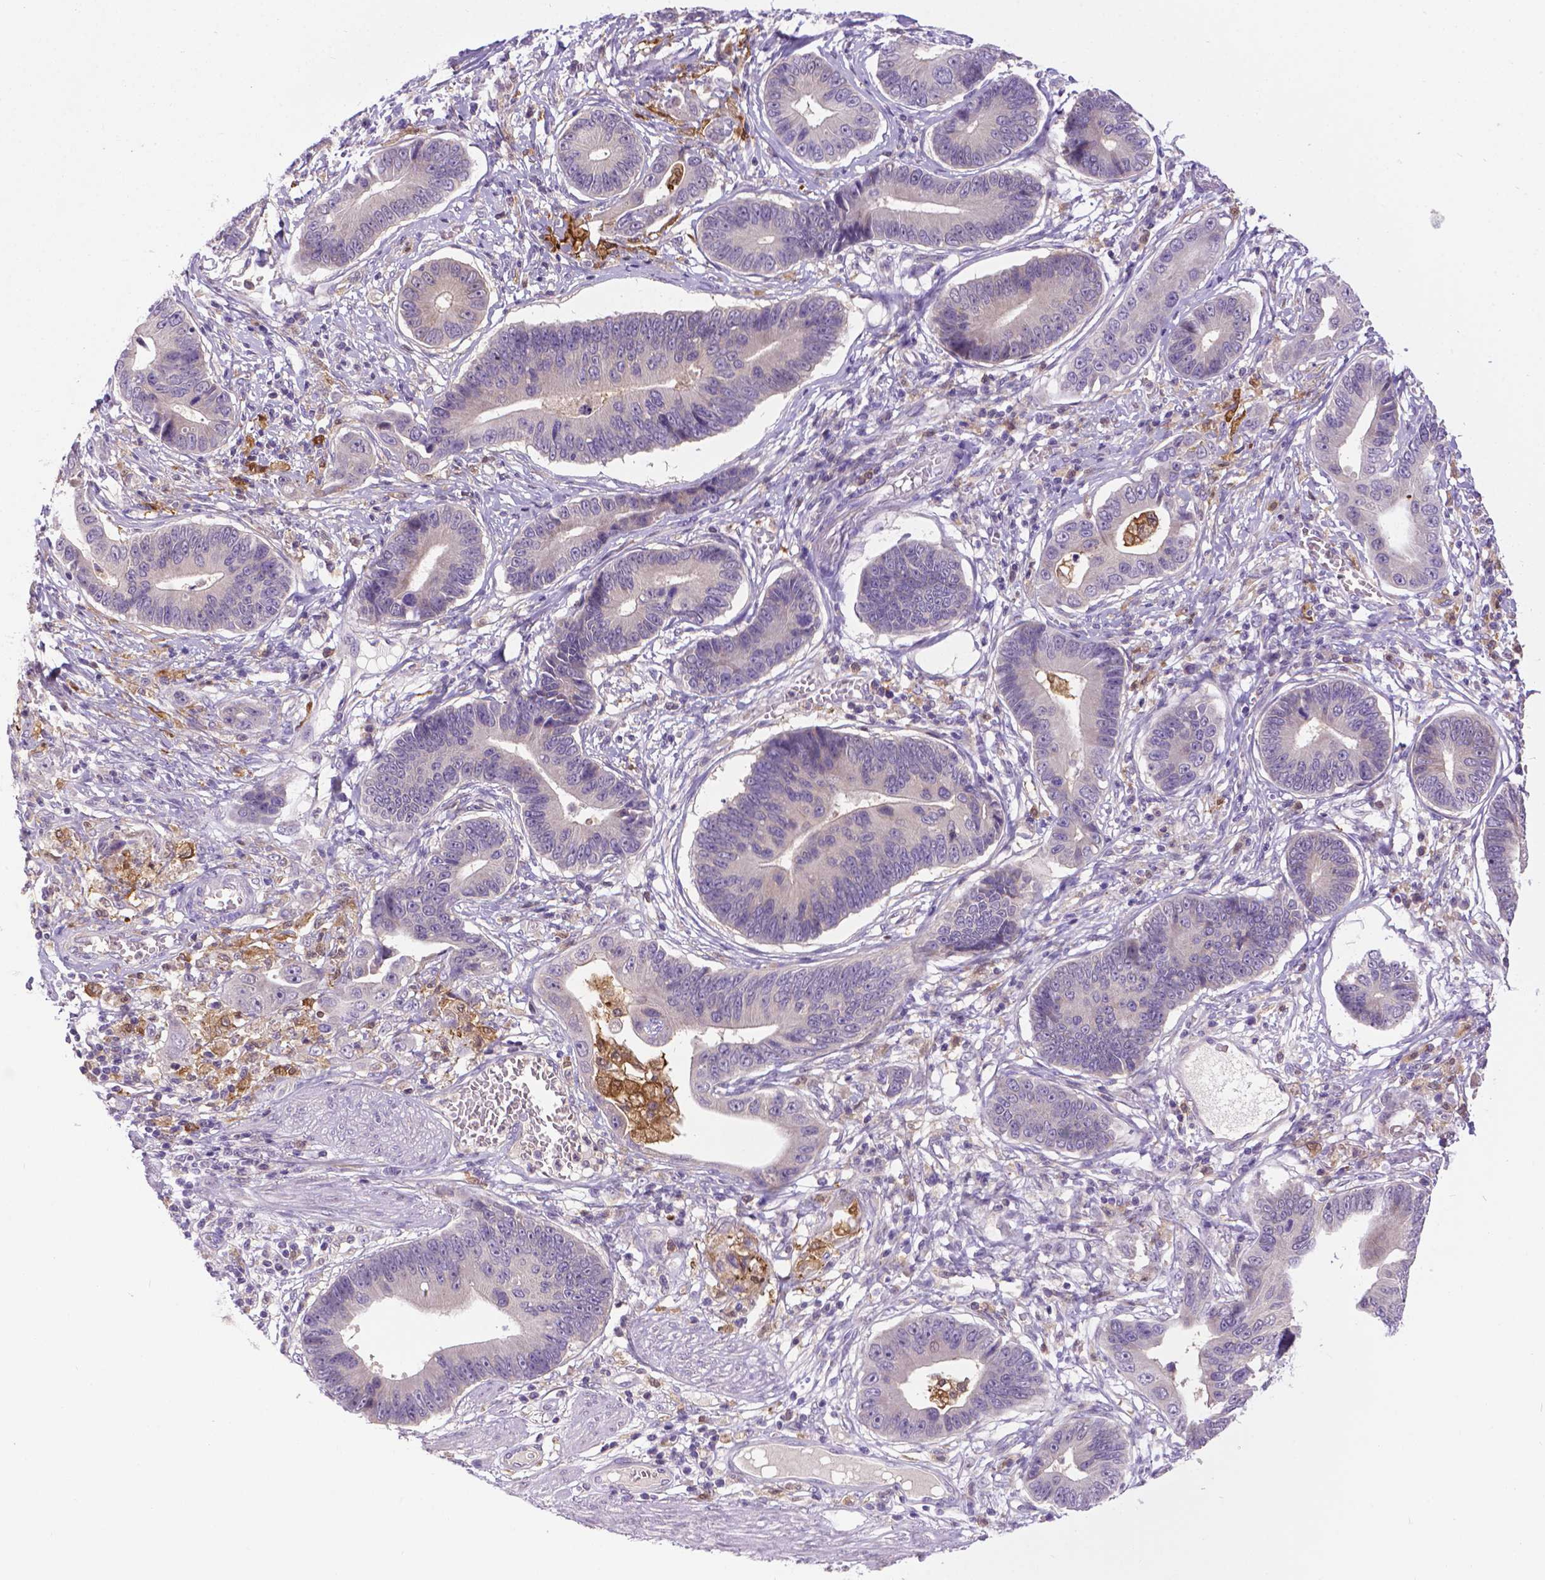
{"staining": {"intensity": "negative", "quantity": "none", "location": "none"}, "tissue": "stomach cancer", "cell_type": "Tumor cells", "image_type": "cancer", "snomed": [{"axis": "morphology", "description": "Adenocarcinoma, NOS"}, {"axis": "topography", "description": "Stomach"}], "caption": "DAB immunohistochemical staining of human stomach cancer shows no significant expression in tumor cells.", "gene": "TM4SF18", "patient": {"sex": "male", "age": 84}}